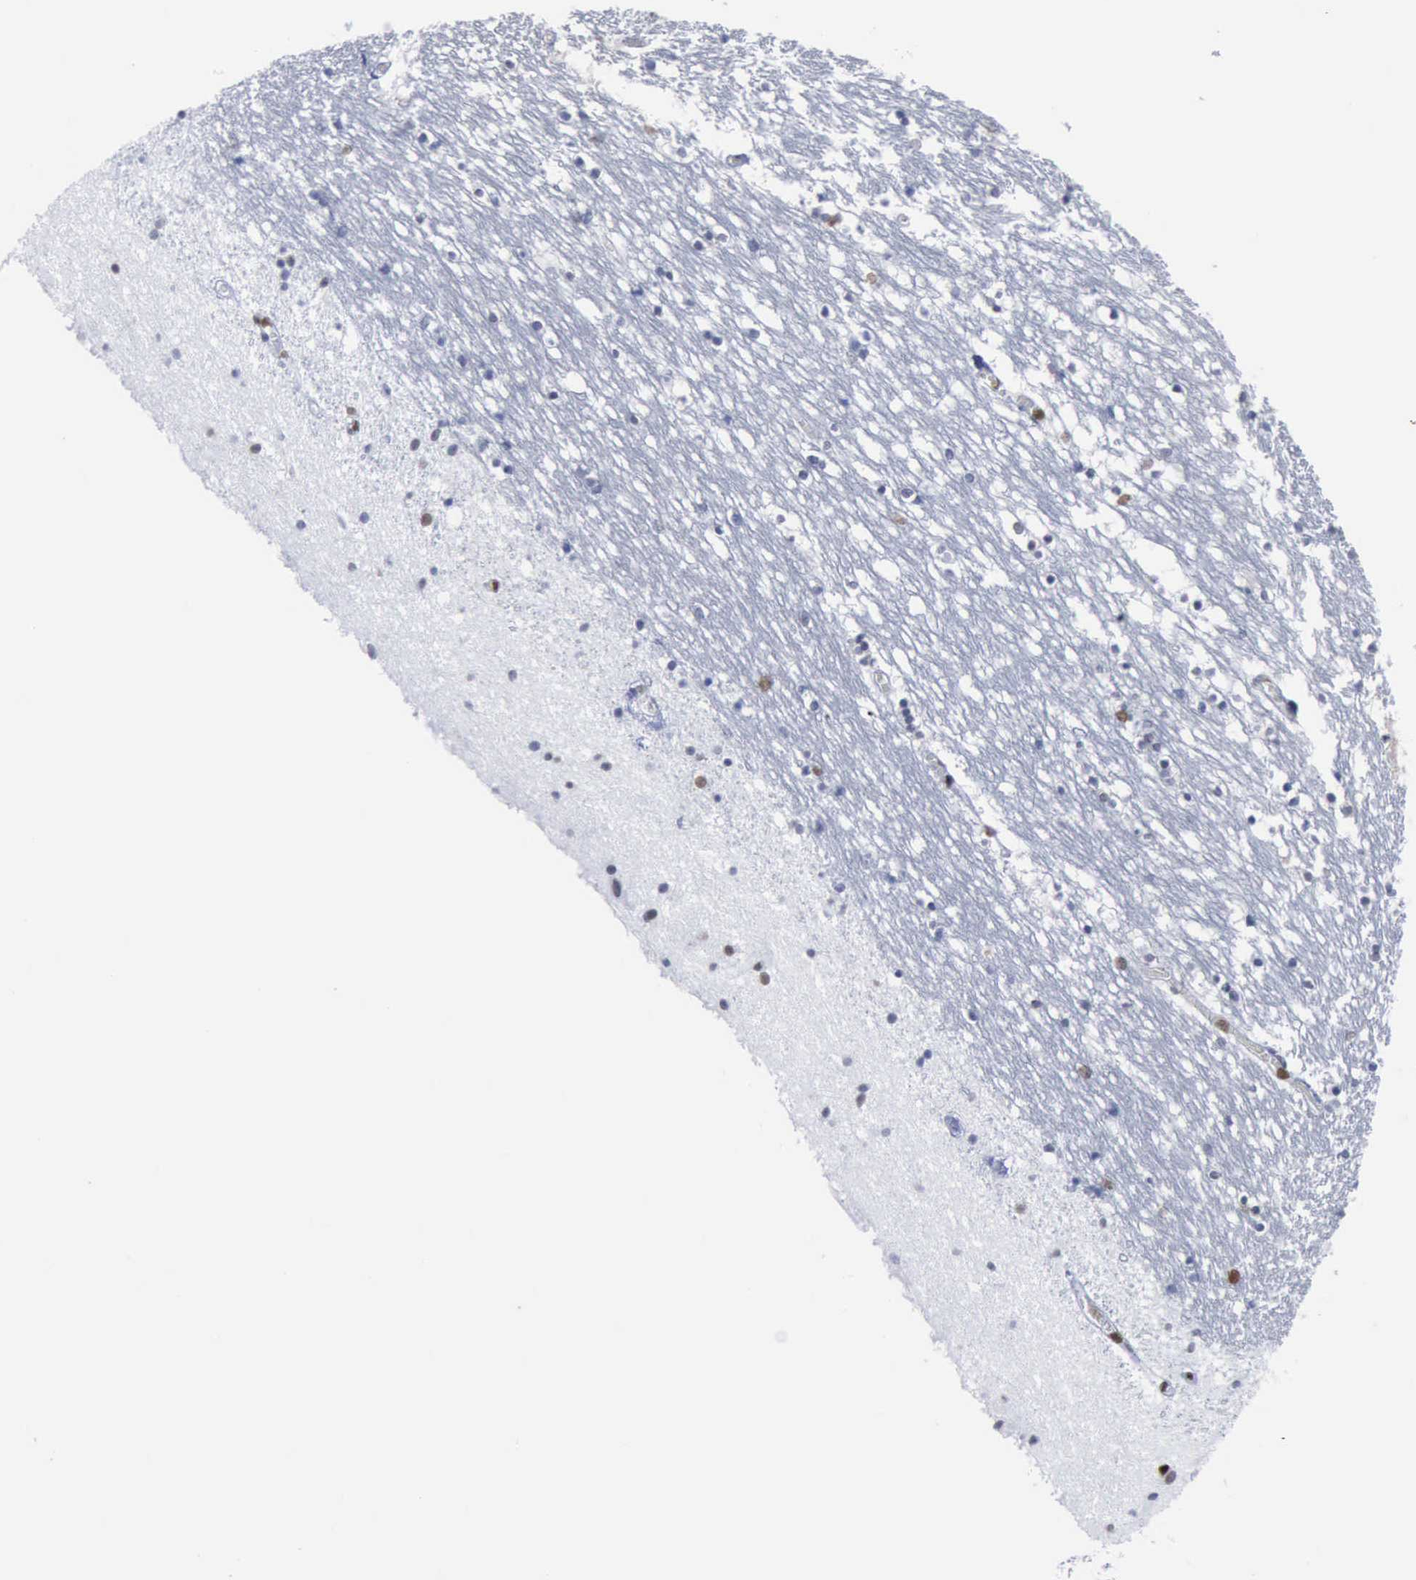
{"staining": {"intensity": "weak", "quantity": "25%-75%", "location": "nuclear"}, "tissue": "caudate", "cell_type": "Glial cells", "image_type": "normal", "snomed": [{"axis": "morphology", "description": "Normal tissue, NOS"}, {"axis": "topography", "description": "Lateral ventricle wall"}], "caption": "A photomicrograph of human caudate stained for a protein demonstrates weak nuclear brown staining in glial cells. Immunohistochemistry stains the protein of interest in brown and the nuclei are stained blue.", "gene": "PCNA", "patient": {"sex": "male", "age": 45}}